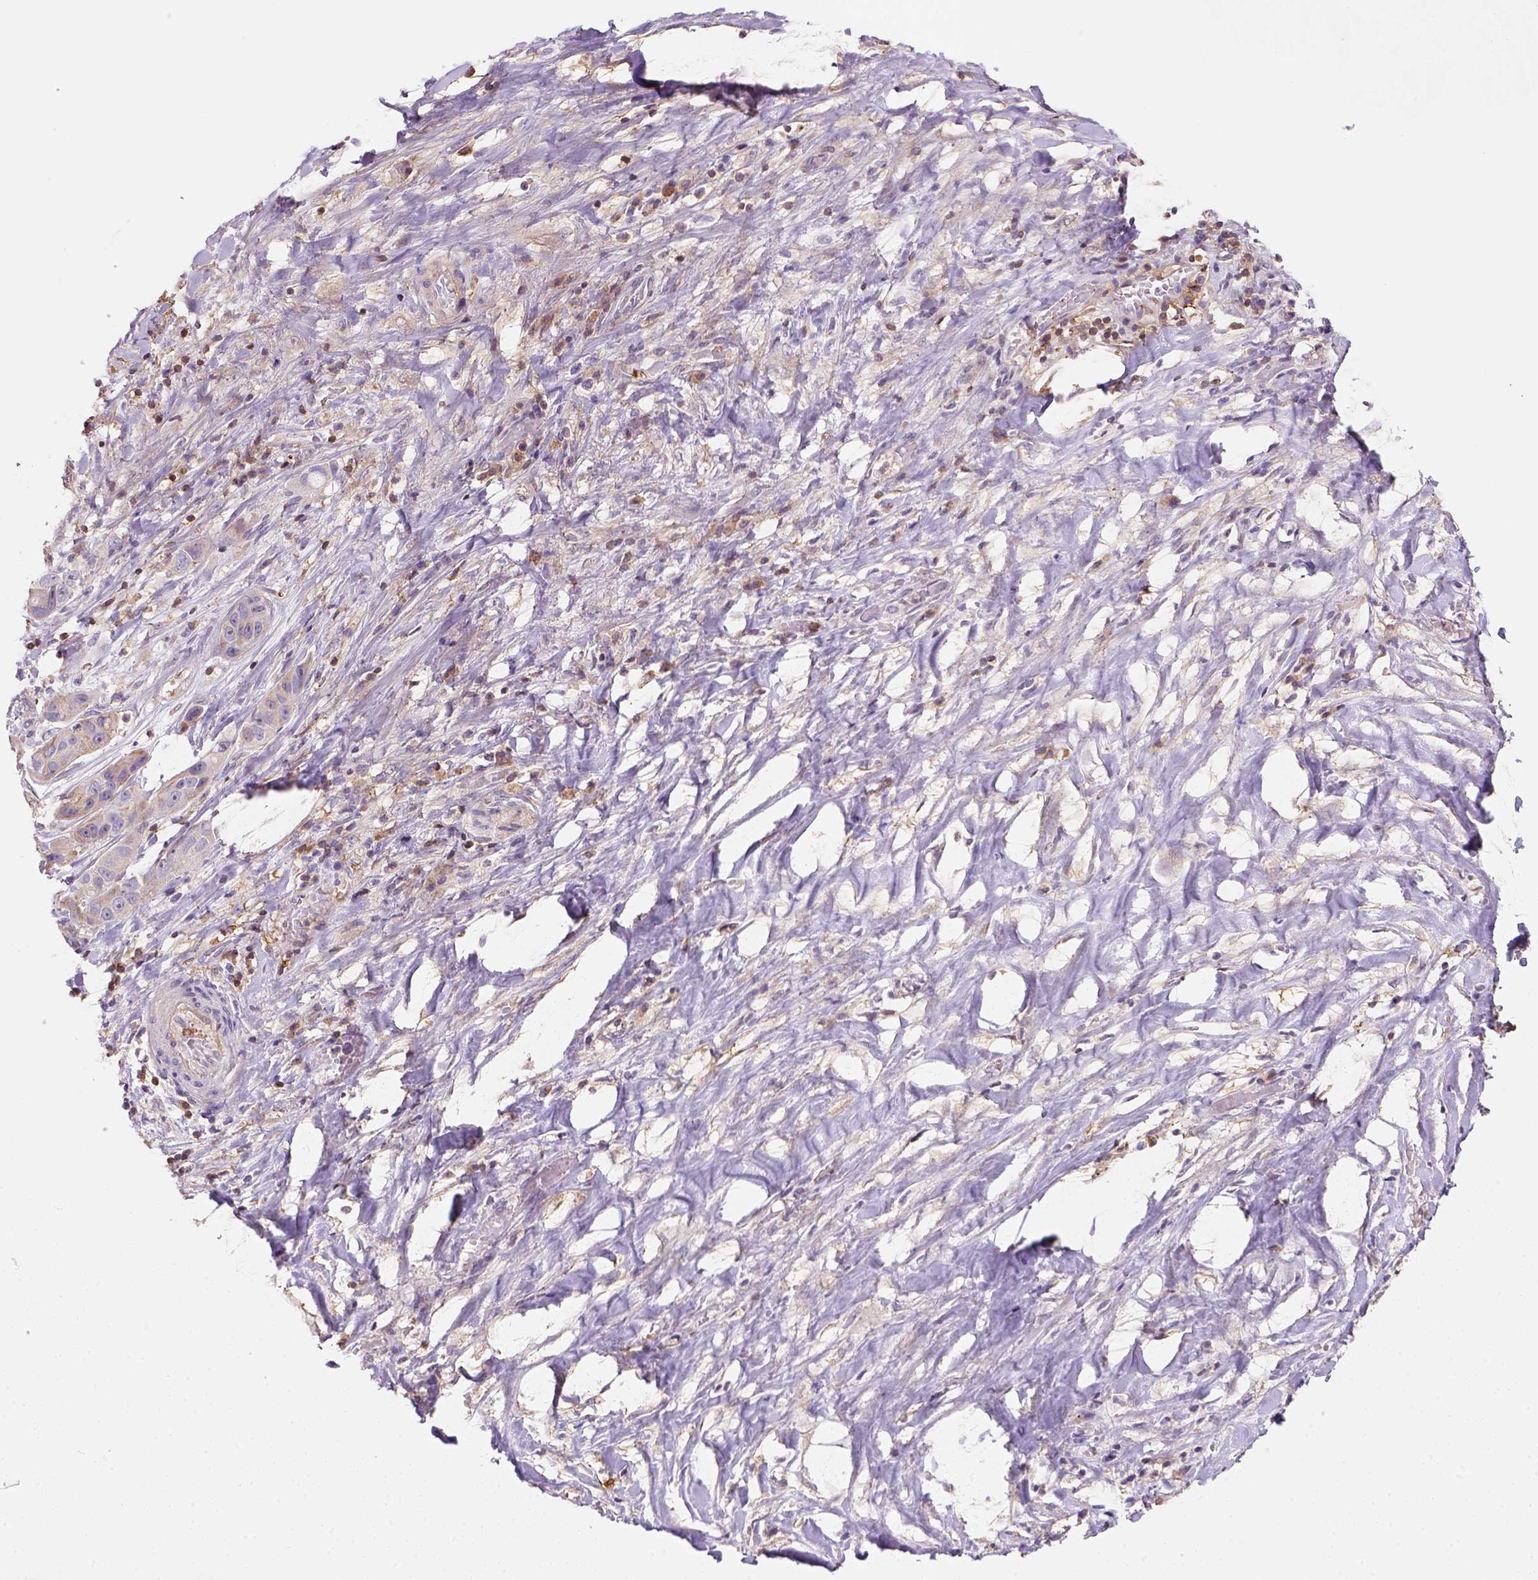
{"staining": {"intensity": "weak", "quantity": "25%-75%", "location": "cytoplasmic/membranous"}, "tissue": "liver cancer", "cell_type": "Tumor cells", "image_type": "cancer", "snomed": [{"axis": "morphology", "description": "Cholangiocarcinoma"}, {"axis": "topography", "description": "Liver"}], "caption": "This is a photomicrograph of immunohistochemistry staining of cholangiocarcinoma (liver), which shows weak positivity in the cytoplasmic/membranous of tumor cells.", "gene": "GPRC5D", "patient": {"sex": "female", "age": 52}}